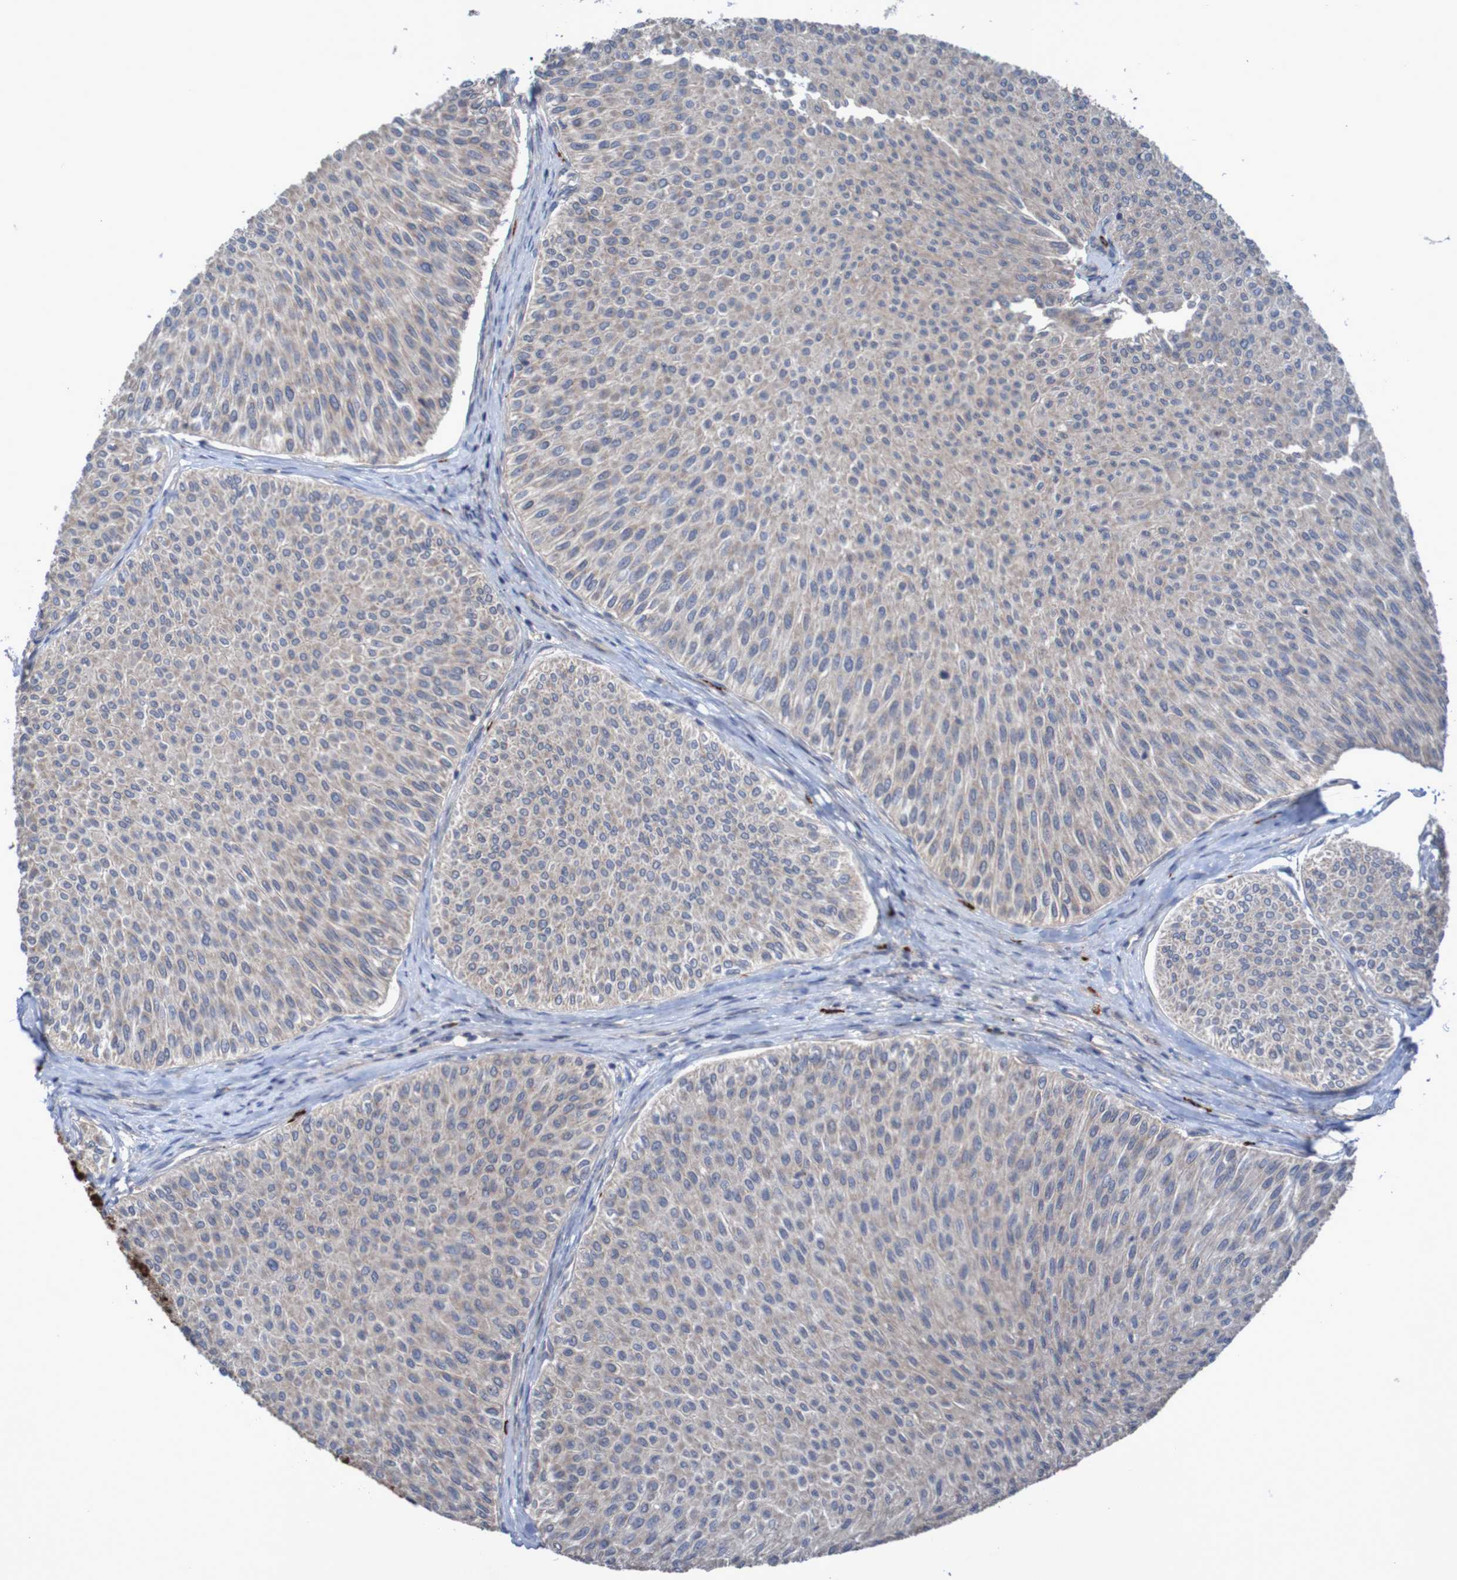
{"staining": {"intensity": "negative", "quantity": "none", "location": "none"}, "tissue": "urothelial cancer", "cell_type": "Tumor cells", "image_type": "cancer", "snomed": [{"axis": "morphology", "description": "Urothelial carcinoma, Low grade"}, {"axis": "topography", "description": "Urinary bladder"}], "caption": "The image demonstrates no staining of tumor cells in urothelial carcinoma (low-grade).", "gene": "ANGPT4", "patient": {"sex": "male", "age": 78}}